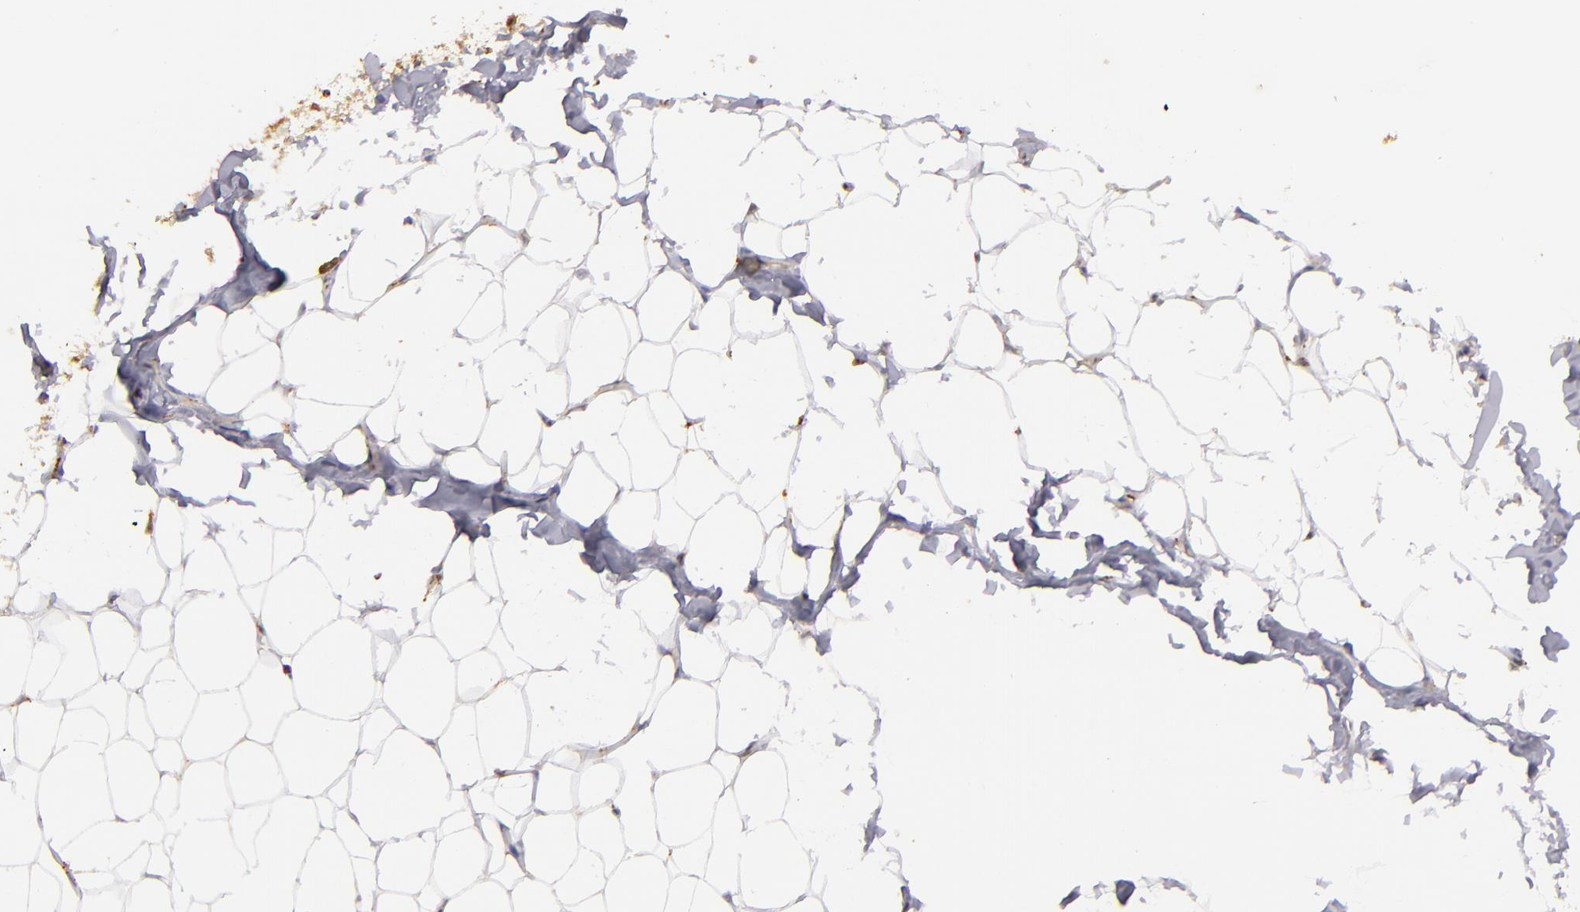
{"staining": {"intensity": "negative", "quantity": "none", "location": "none"}, "tissue": "adipose tissue", "cell_type": "Adipocytes", "image_type": "normal", "snomed": [{"axis": "morphology", "description": "Normal tissue, NOS"}, {"axis": "topography", "description": "Soft tissue"}], "caption": "Immunohistochemistry image of unremarkable adipose tissue stained for a protein (brown), which exhibits no positivity in adipocytes. The staining was performed using DAB (3,3'-diaminobenzidine) to visualize the protein expression in brown, while the nuclei were stained in blue with hematoxylin (Magnification: 20x).", "gene": "TRAF1", "patient": {"sex": "male", "age": 26}}